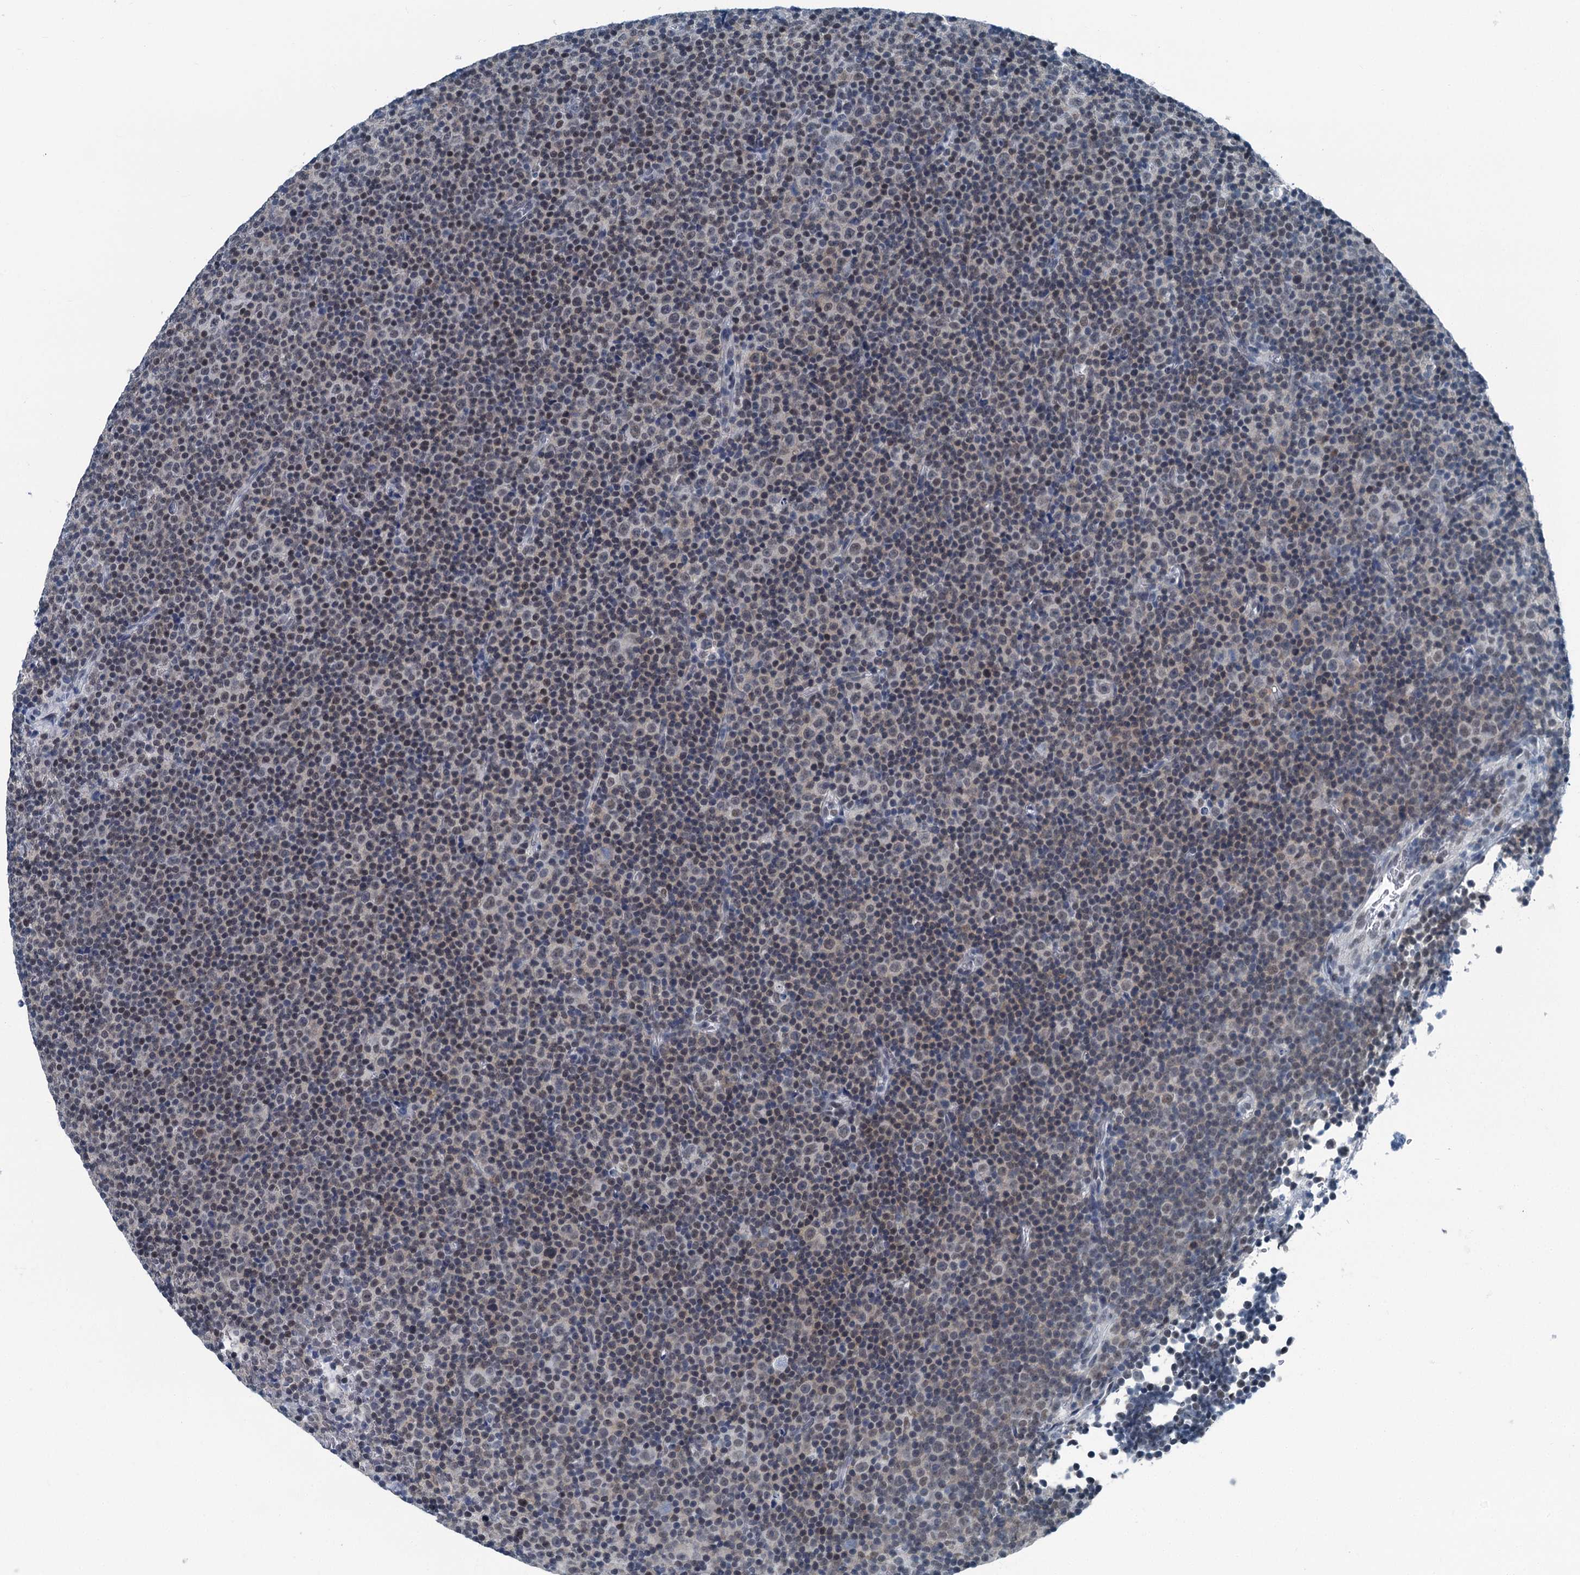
{"staining": {"intensity": "weak", "quantity": "25%-75%", "location": "nuclear"}, "tissue": "lymphoma", "cell_type": "Tumor cells", "image_type": "cancer", "snomed": [{"axis": "morphology", "description": "Malignant lymphoma, non-Hodgkin's type, Low grade"}, {"axis": "topography", "description": "Lymph node"}], "caption": "Weak nuclear positivity for a protein is seen in about 25%-75% of tumor cells of lymphoma using IHC.", "gene": "TRPT1", "patient": {"sex": "female", "age": 67}}